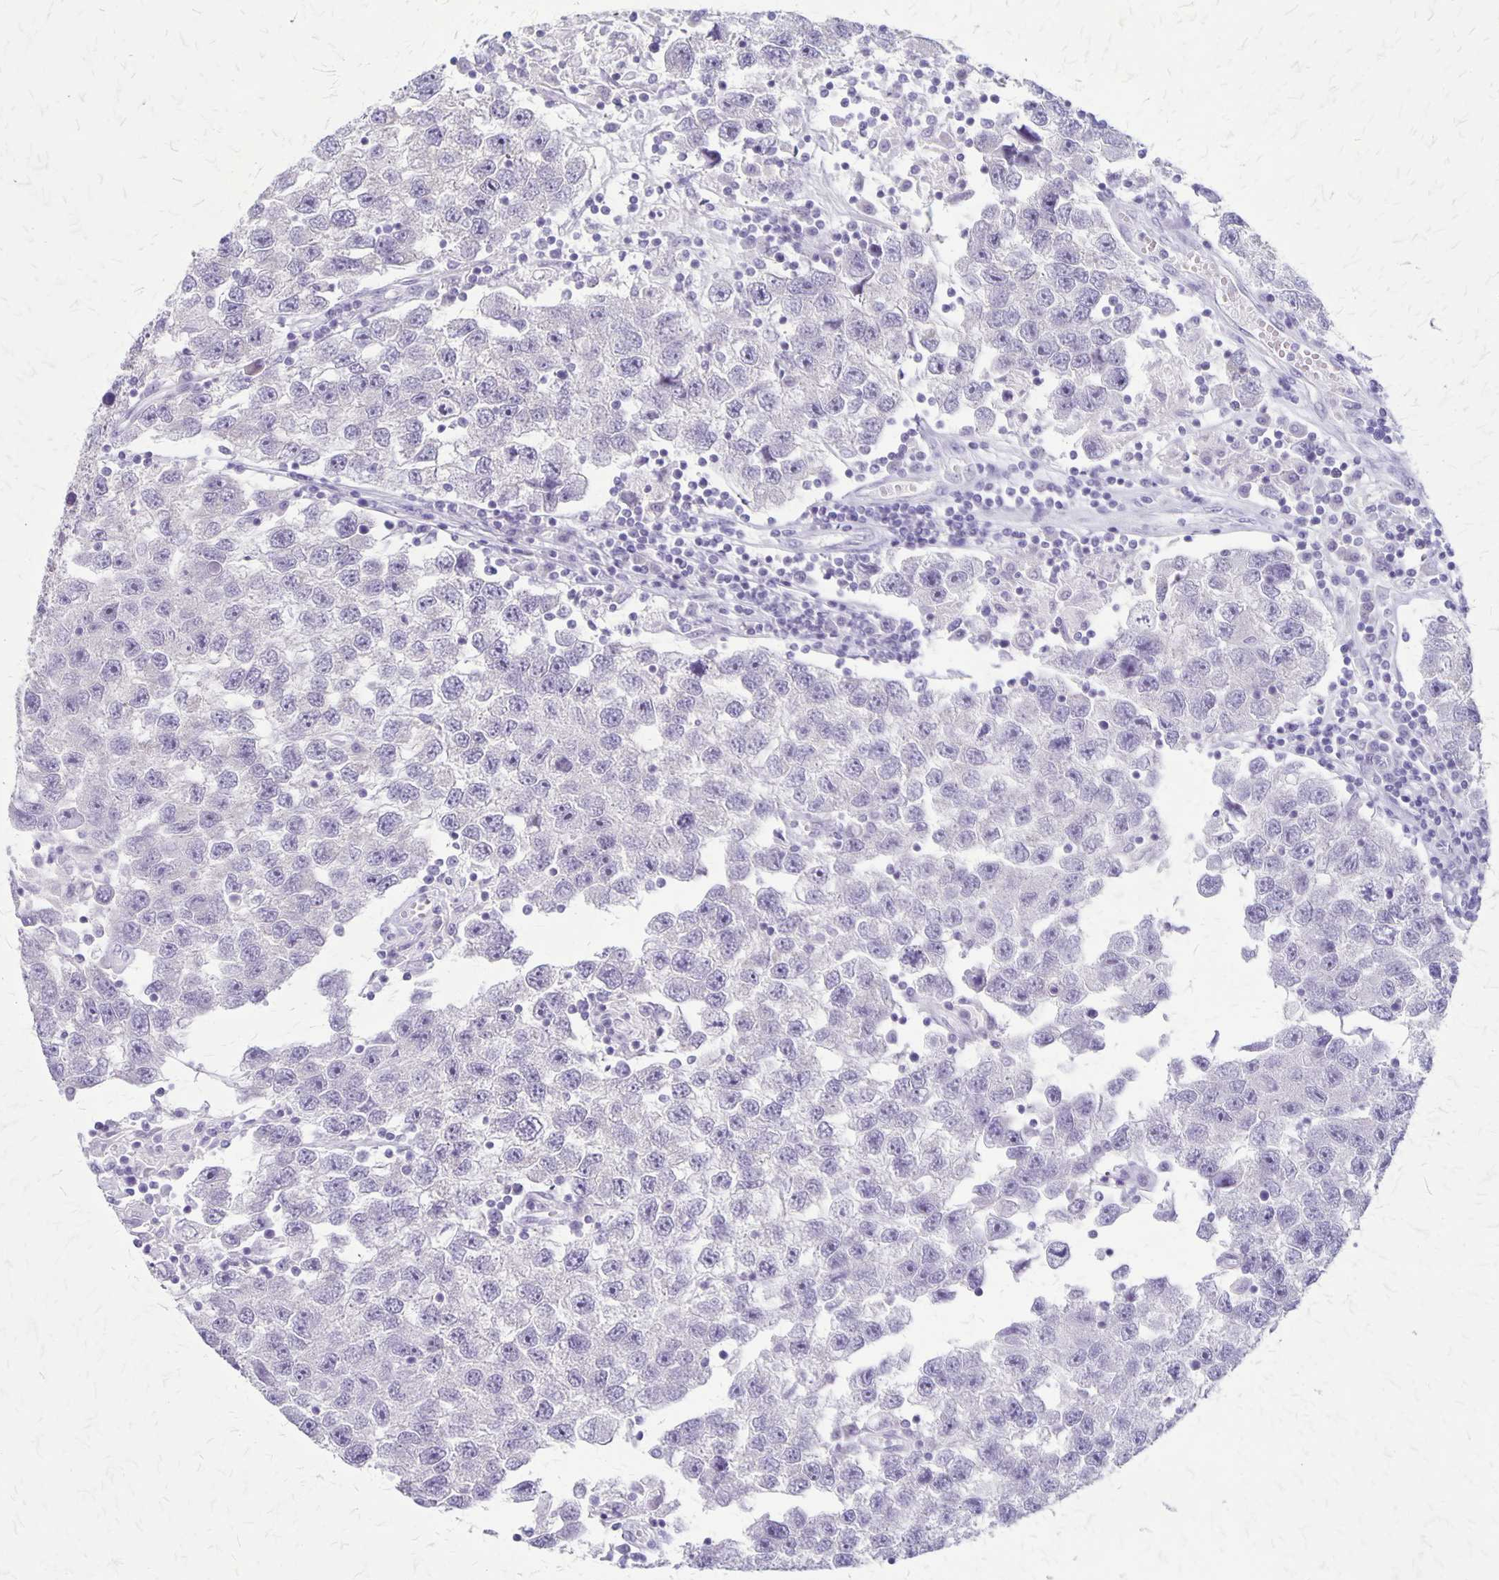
{"staining": {"intensity": "negative", "quantity": "none", "location": "none"}, "tissue": "testis cancer", "cell_type": "Tumor cells", "image_type": "cancer", "snomed": [{"axis": "morphology", "description": "Seminoma, NOS"}, {"axis": "topography", "description": "Testis"}], "caption": "DAB (3,3'-diaminobenzidine) immunohistochemical staining of testis cancer (seminoma) demonstrates no significant expression in tumor cells.", "gene": "PLXNB3", "patient": {"sex": "male", "age": 26}}